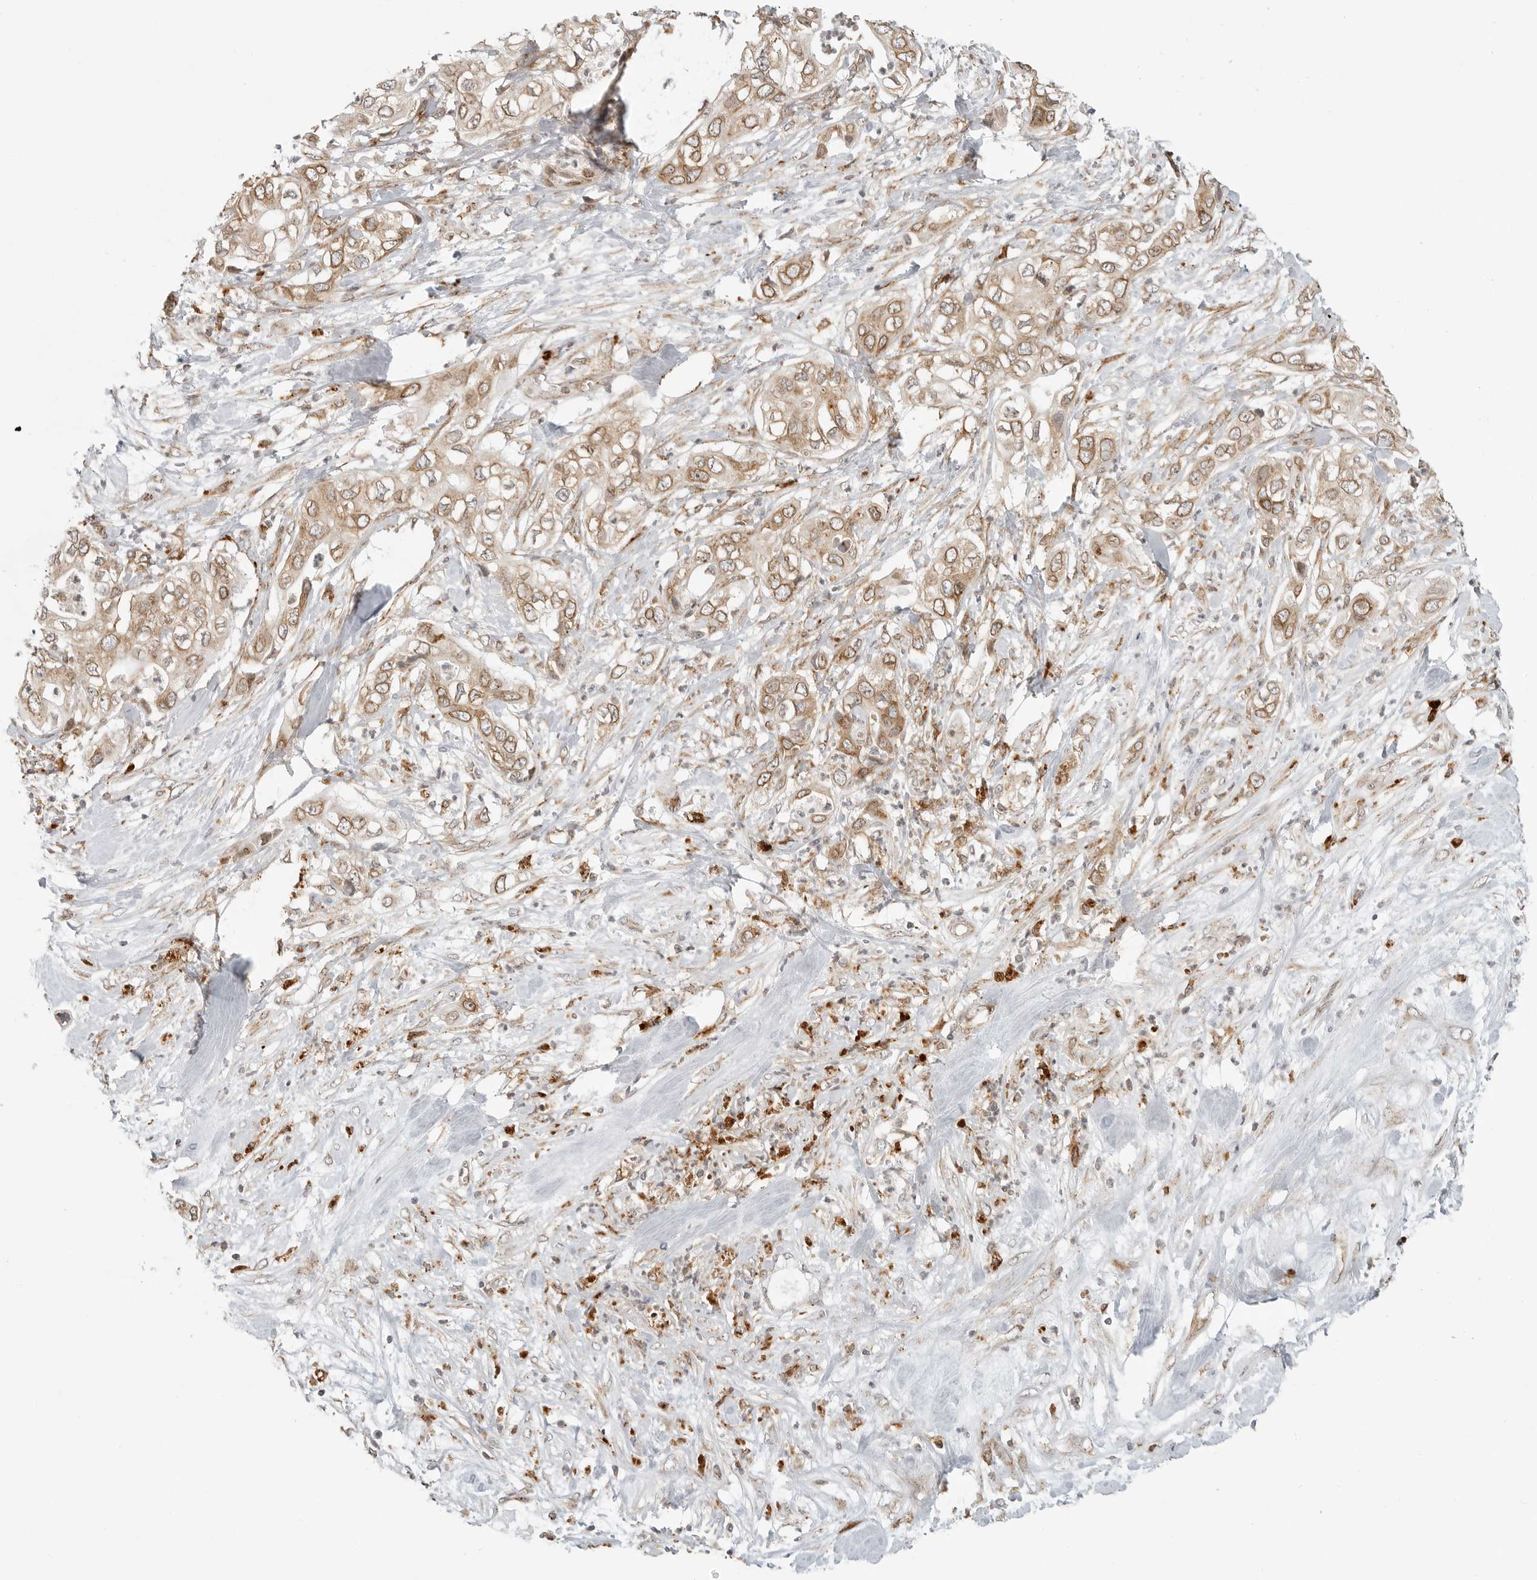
{"staining": {"intensity": "moderate", "quantity": ">75%", "location": "cytoplasmic/membranous"}, "tissue": "pancreatic cancer", "cell_type": "Tumor cells", "image_type": "cancer", "snomed": [{"axis": "morphology", "description": "Adenocarcinoma, NOS"}, {"axis": "topography", "description": "Pancreas"}], "caption": "There is medium levels of moderate cytoplasmic/membranous expression in tumor cells of pancreatic adenocarcinoma, as demonstrated by immunohistochemical staining (brown color).", "gene": "IDUA", "patient": {"sex": "female", "age": 78}}